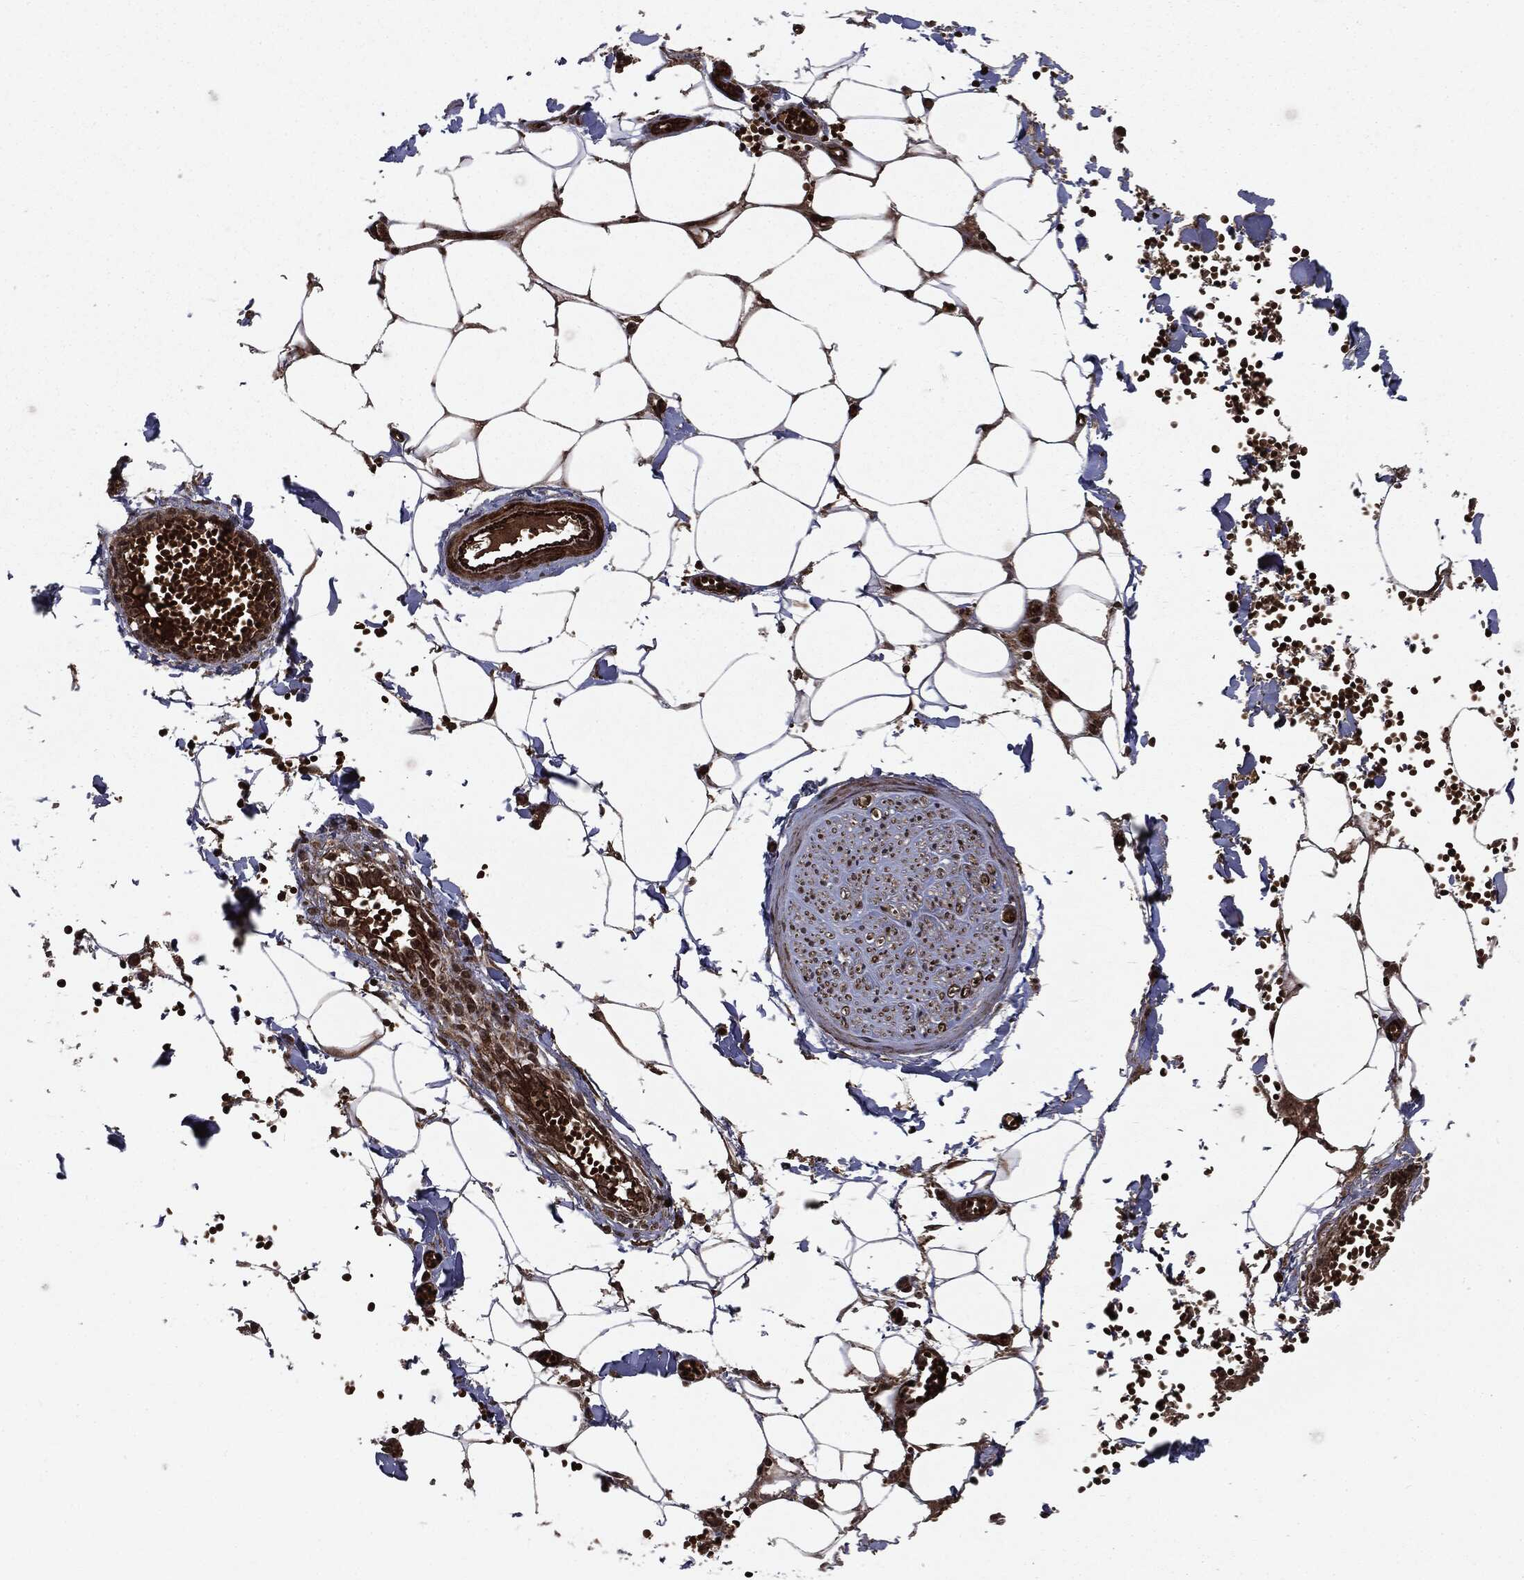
{"staining": {"intensity": "moderate", "quantity": "25%-75%", "location": "cytoplasmic/membranous,nuclear"}, "tissue": "adipose tissue", "cell_type": "Adipocytes", "image_type": "normal", "snomed": [{"axis": "morphology", "description": "Normal tissue, NOS"}, {"axis": "morphology", "description": "Squamous cell carcinoma, NOS"}, {"axis": "topography", "description": "Cartilage tissue"}, {"axis": "topography", "description": "Lung"}], "caption": "Immunohistochemical staining of normal adipose tissue exhibits medium levels of moderate cytoplasmic/membranous,nuclear expression in approximately 25%-75% of adipocytes. The protein of interest is shown in brown color, while the nuclei are stained blue.", "gene": "CARD6", "patient": {"sex": "male", "age": 66}}